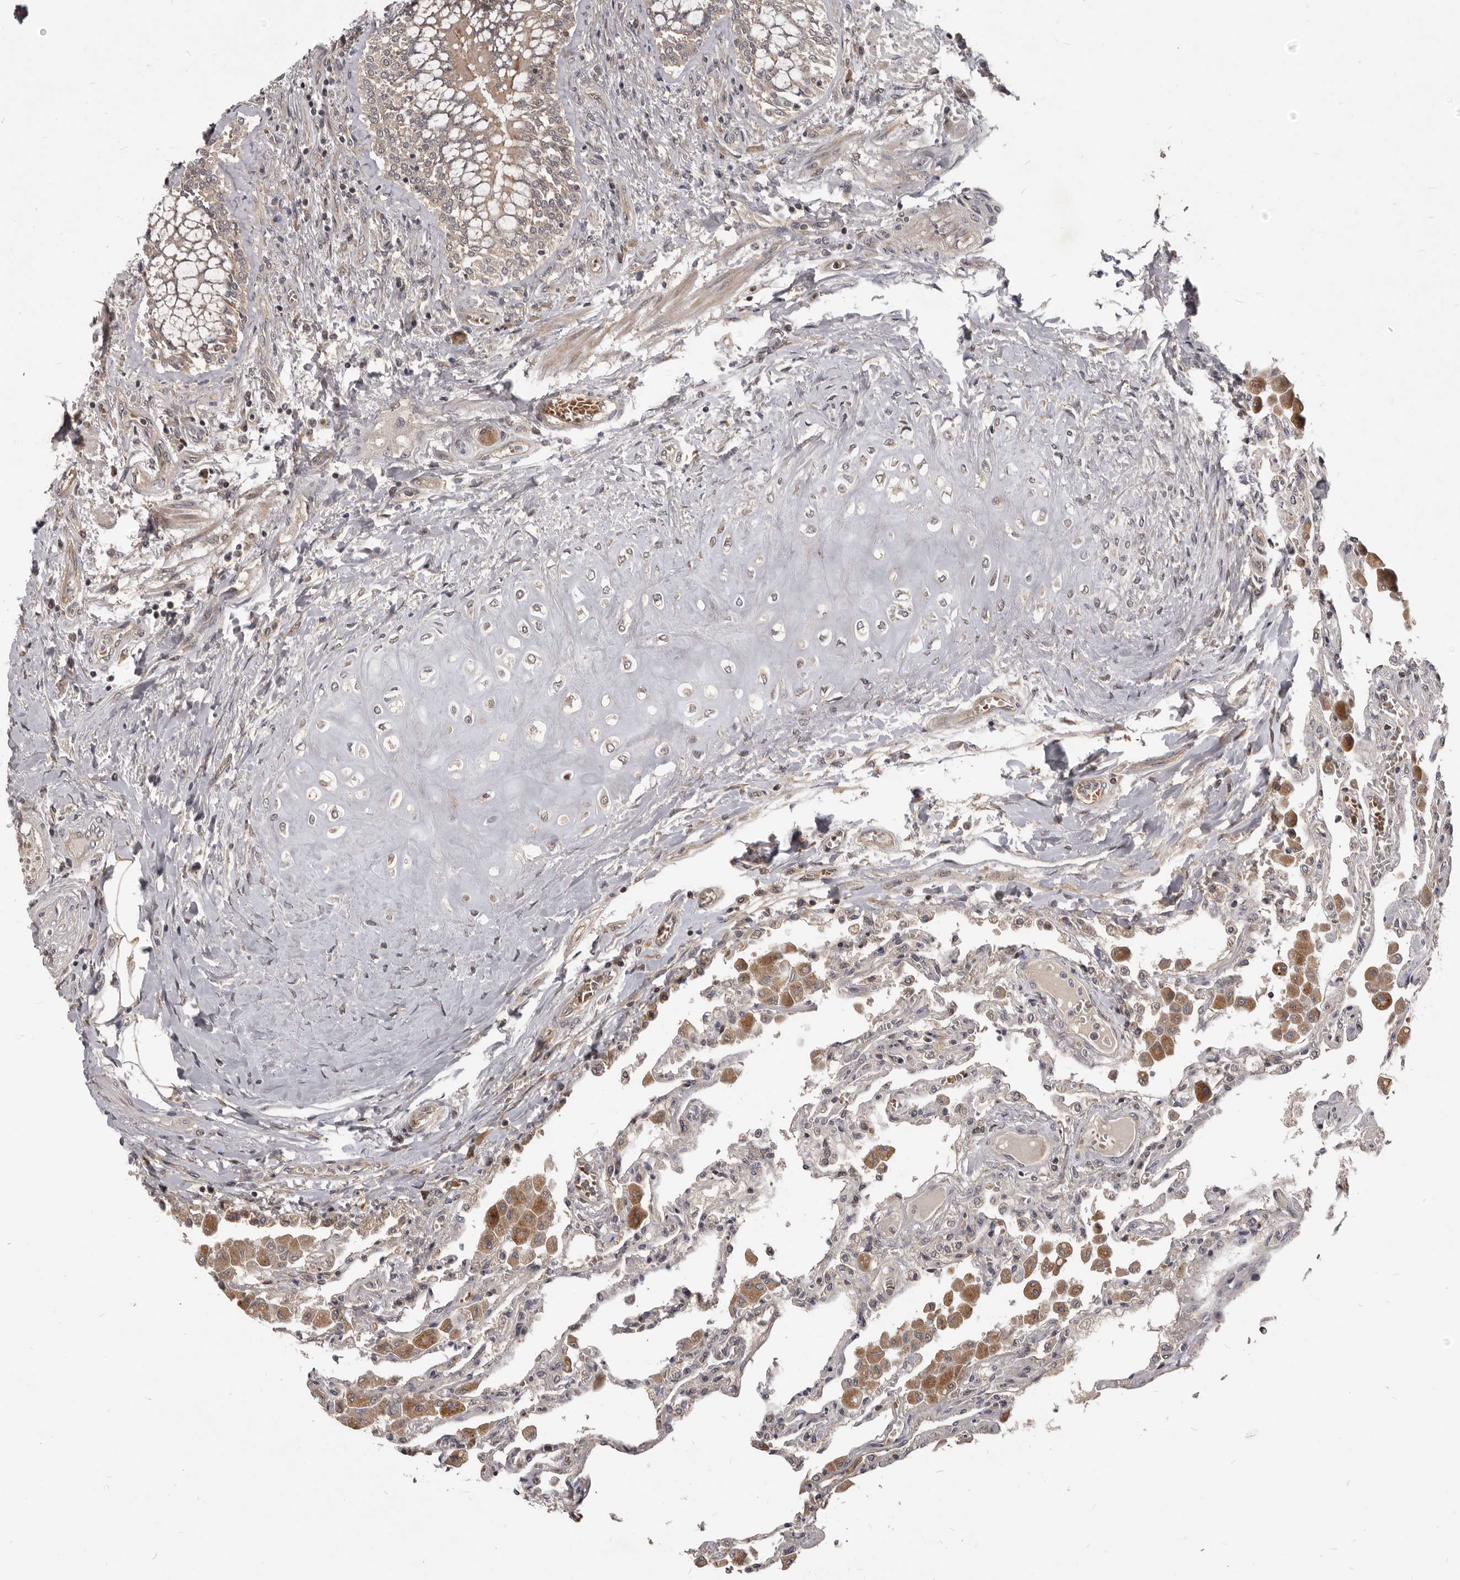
{"staining": {"intensity": "weak", "quantity": "25%-75%", "location": "cytoplasmic/membranous"}, "tissue": "lung", "cell_type": "Alveolar cells", "image_type": "normal", "snomed": [{"axis": "morphology", "description": "Normal tissue, NOS"}, {"axis": "topography", "description": "Bronchus"}, {"axis": "topography", "description": "Lung"}], "caption": "Protein staining exhibits weak cytoplasmic/membranous staining in about 25%-75% of alveolar cells in unremarkable lung. Immunohistochemistry (ihc) stains the protein in brown and the nuclei are stained blue.", "gene": "GABPB2", "patient": {"sex": "female", "age": 49}}